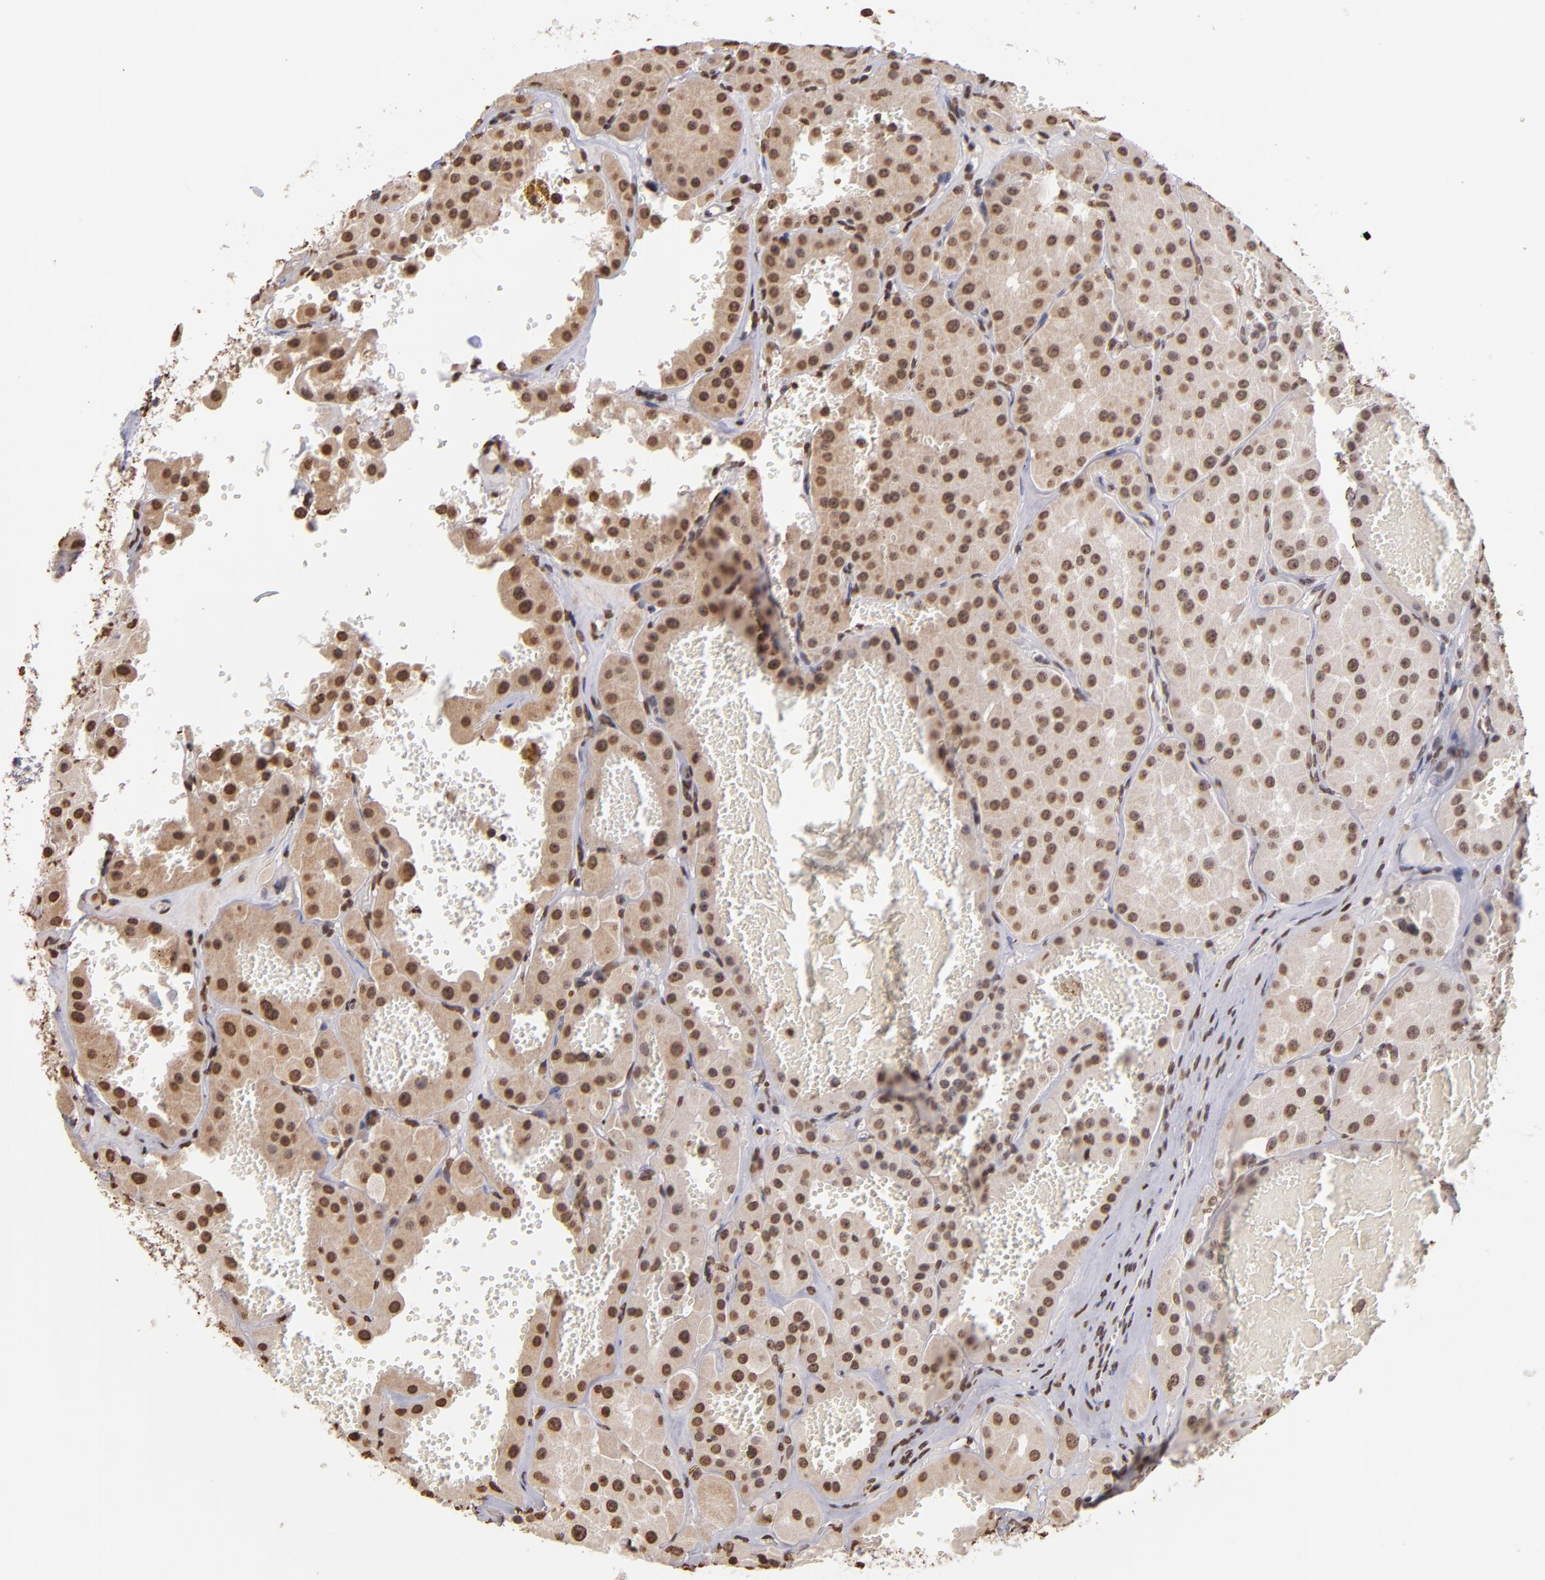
{"staining": {"intensity": "moderate", "quantity": ">75%", "location": "cytoplasmic/membranous,nuclear"}, "tissue": "renal cancer", "cell_type": "Tumor cells", "image_type": "cancer", "snomed": [{"axis": "morphology", "description": "Adenocarcinoma, uncertain malignant potential"}, {"axis": "topography", "description": "Kidney"}], "caption": "Immunohistochemical staining of human renal cancer (adenocarcinoma,  uncertain malignant potential) shows medium levels of moderate cytoplasmic/membranous and nuclear expression in about >75% of tumor cells.", "gene": "LBX1", "patient": {"sex": "male", "age": 63}}